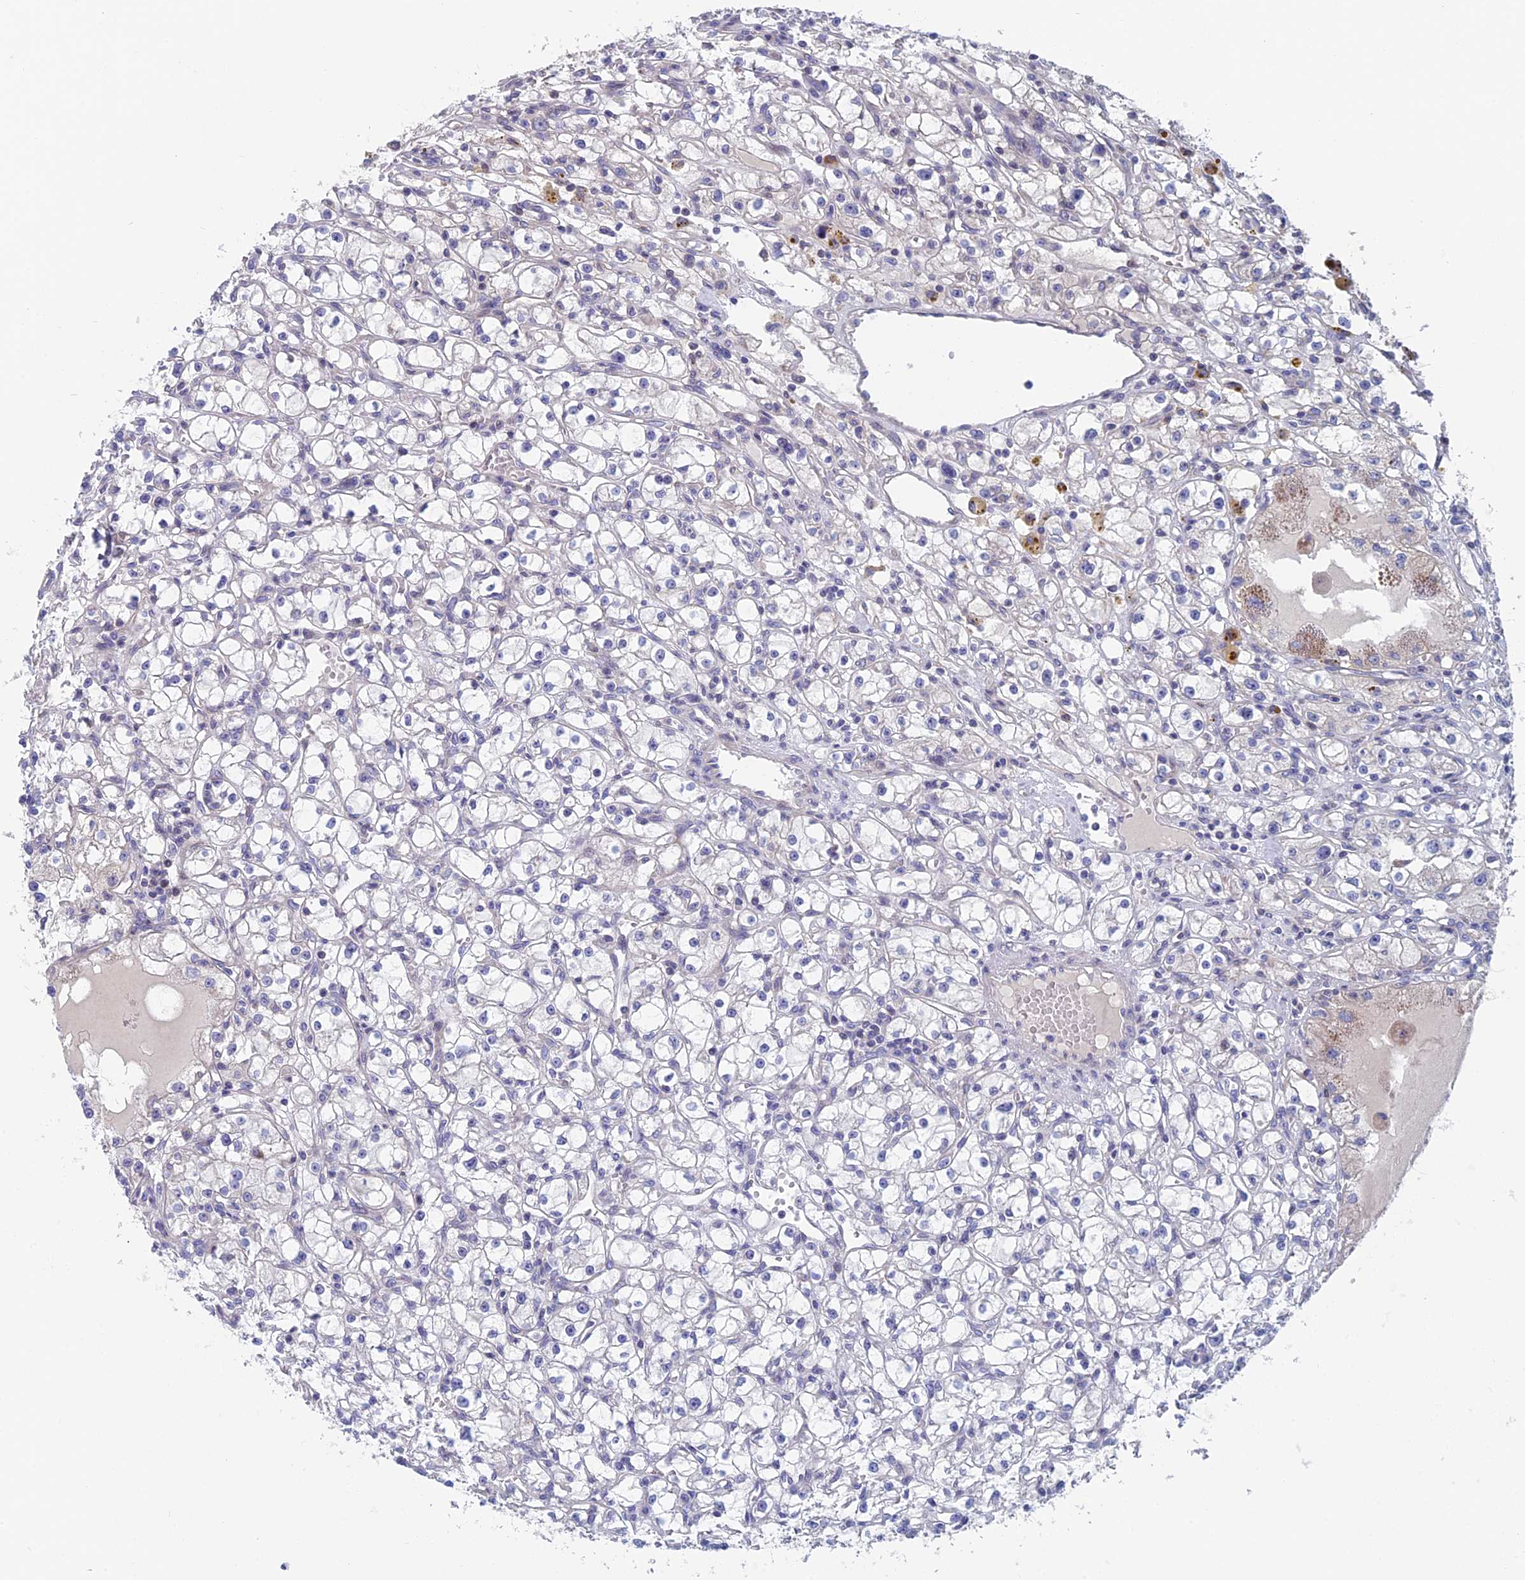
{"staining": {"intensity": "negative", "quantity": "none", "location": "none"}, "tissue": "renal cancer", "cell_type": "Tumor cells", "image_type": "cancer", "snomed": [{"axis": "morphology", "description": "Adenocarcinoma, NOS"}, {"axis": "topography", "description": "Kidney"}], "caption": "Photomicrograph shows no protein expression in tumor cells of renal cancer tissue.", "gene": "NIBAN3", "patient": {"sex": "male", "age": 56}}